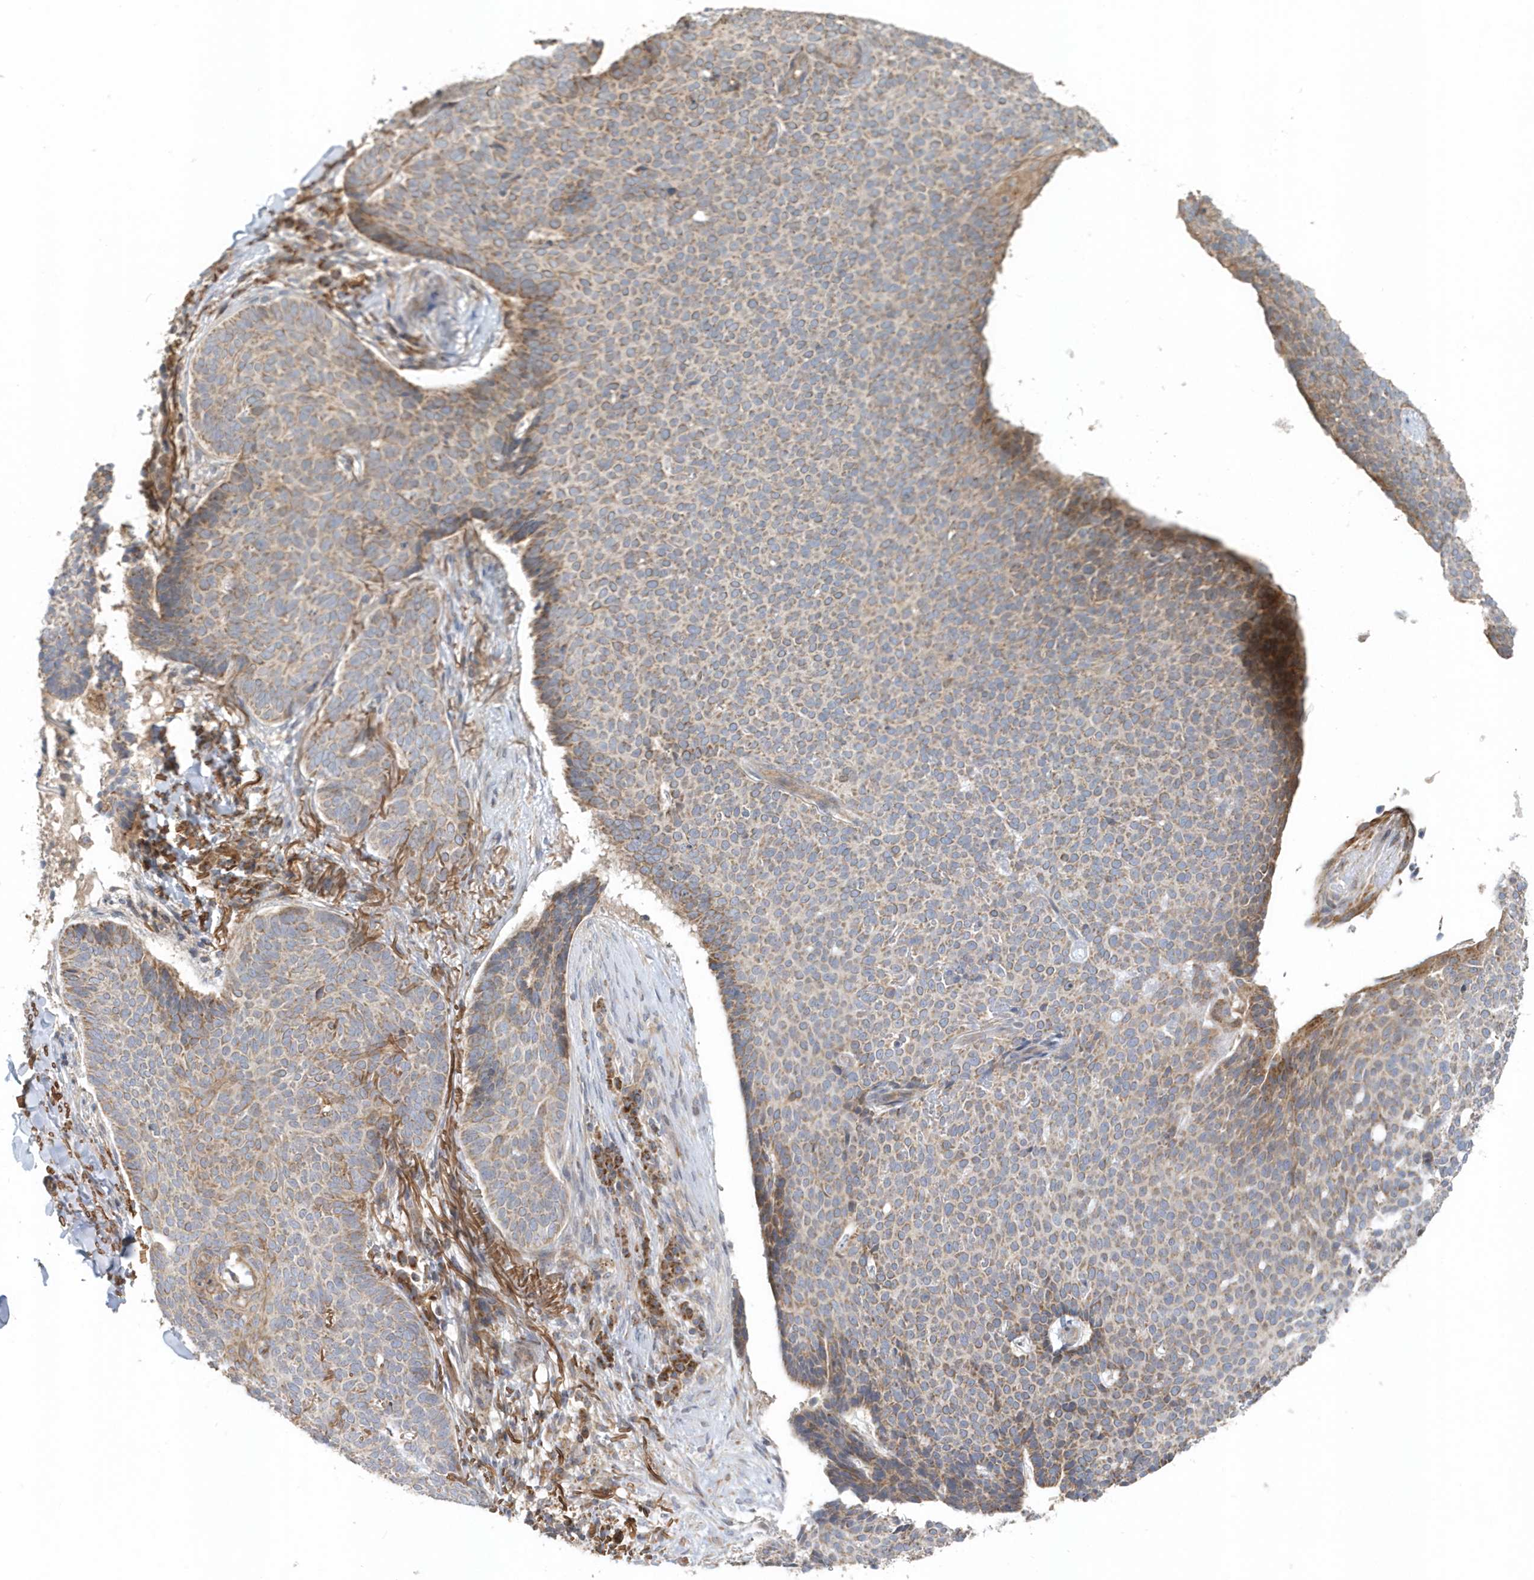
{"staining": {"intensity": "moderate", "quantity": "25%-75%", "location": "cytoplasmic/membranous"}, "tissue": "skin cancer", "cell_type": "Tumor cells", "image_type": "cancer", "snomed": [{"axis": "morphology", "description": "Normal tissue, NOS"}, {"axis": "morphology", "description": "Basal cell carcinoma"}, {"axis": "topography", "description": "Skin"}], "caption": "This is a histology image of immunohistochemistry staining of skin cancer, which shows moderate expression in the cytoplasmic/membranous of tumor cells.", "gene": "MMUT", "patient": {"sex": "male", "age": 50}}